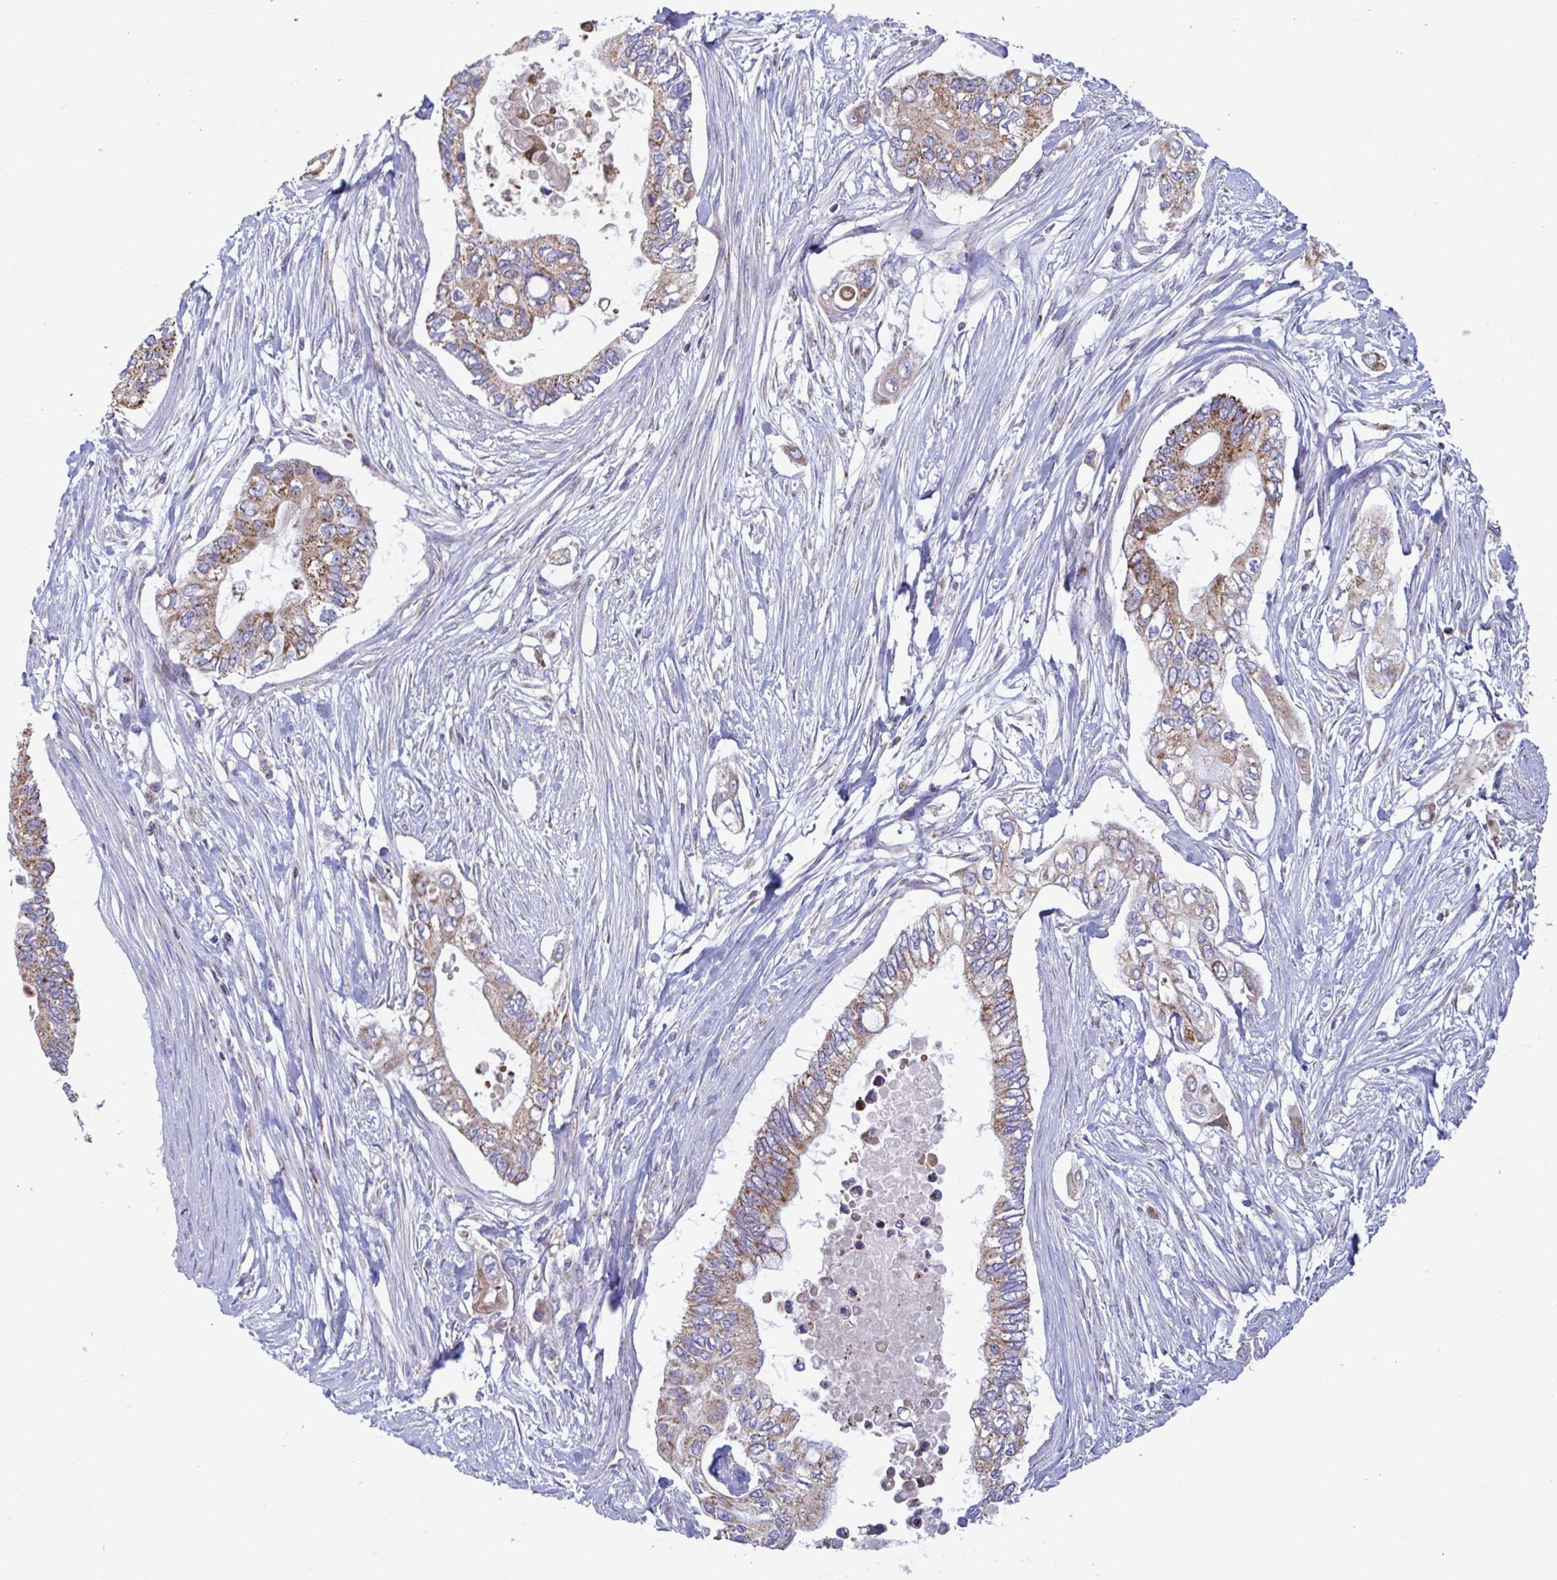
{"staining": {"intensity": "moderate", "quantity": ">75%", "location": "cytoplasmic/membranous"}, "tissue": "pancreatic cancer", "cell_type": "Tumor cells", "image_type": "cancer", "snomed": [{"axis": "morphology", "description": "Adenocarcinoma, NOS"}, {"axis": "topography", "description": "Pancreas"}], "caption": "Immunohistochemical staining of human pancreatic adenocarcinoma demonstrates moderate cytoplasmic/membranous protein staining in about >75% of tumor cells.", "gene": "BCAT2", "patient": {"sex": "female", "age": 63}}